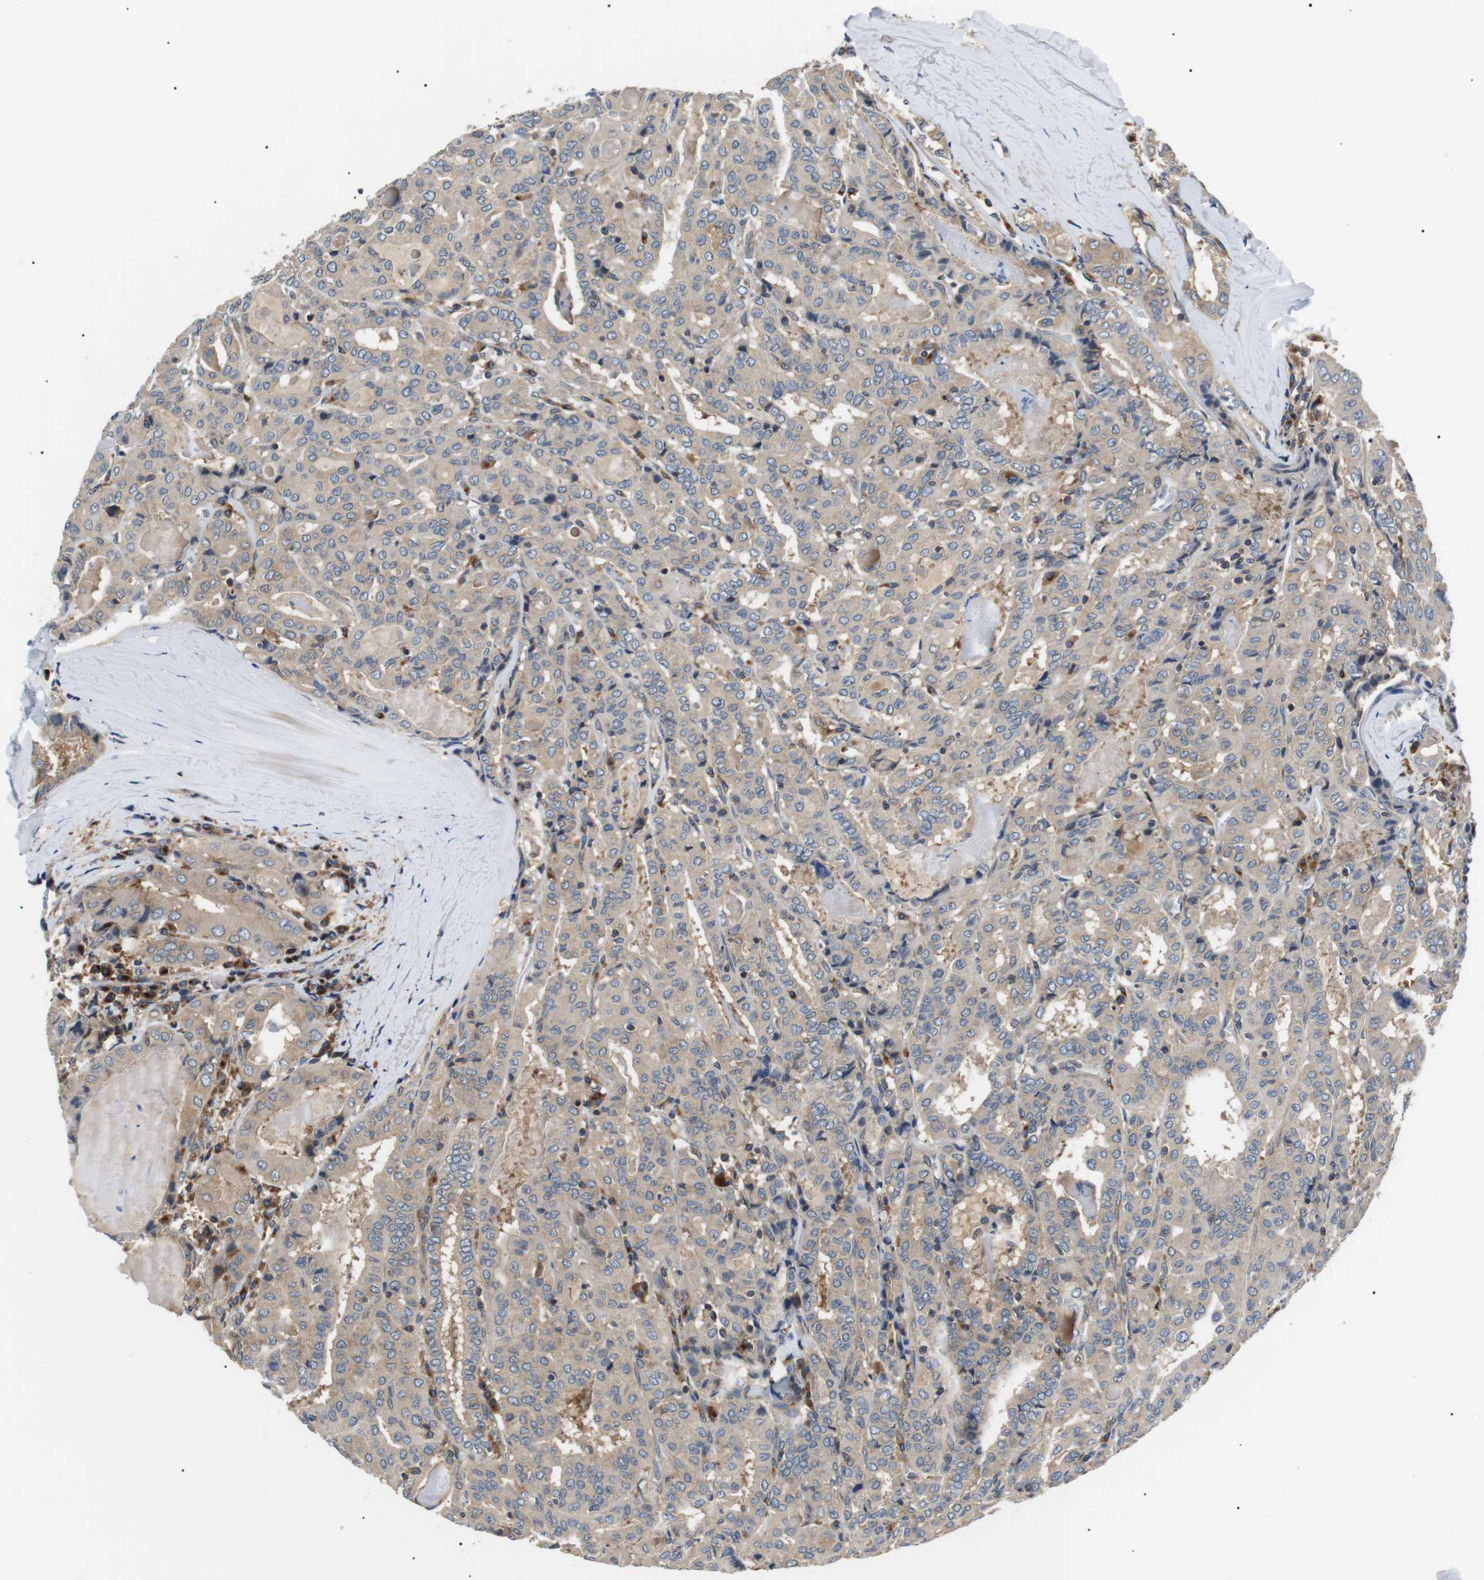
{"staining": {"intensity": "weak", "quantity": "<25%", "location": "cytoplasmic/membranous"}, "tissue": "thyroid cancer", "cell_type": "Tumor cells", "image_type": "cancer", "snomed": [{"axis": "morphology", "description": "Papillary adenocarcinoma, NOS"}, {"axis": "topography", "description": "Thyroid gland"}], "caption": "Immunohistochemical staining of thyroid cancer displays no significant expression in tumor cells. Nuclei are stained in blue.", "gene": "DIPK1A", "patient": {"sex": "female", "age": 42}}